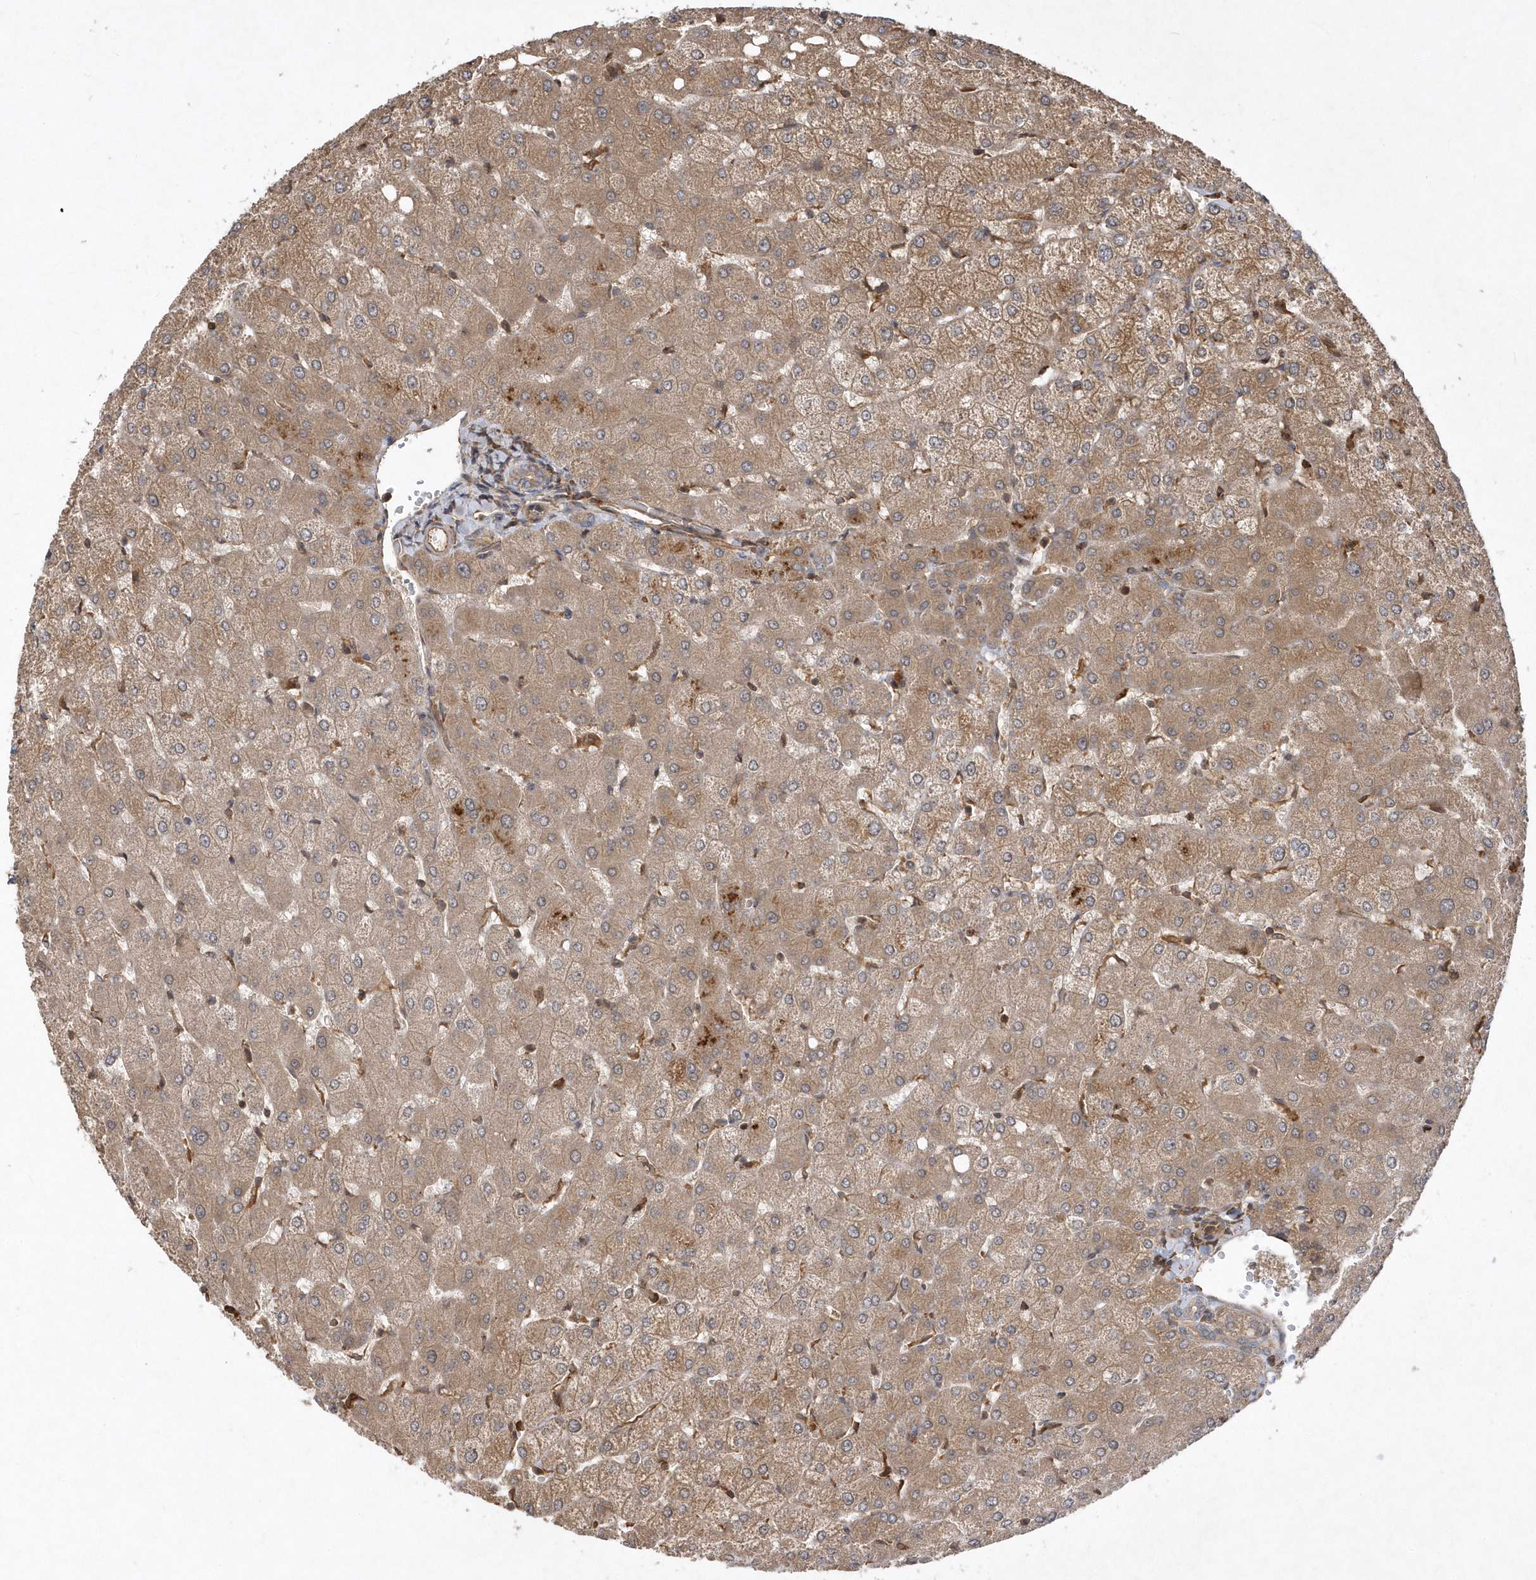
{"staining": {"intensity": "weak", "quantity": ">75%", "location": "cytoplasmic/membranous"}, "tissue": "liver", "cell_type": "Cholangiocytes", "image_type": "normal", "snomed": [{"axis": "morphology", "description": "Normal tissue, NOS"}, {"axis": "topography", "description": "Liver"}], "caption": "Protein analysis of normal liver demonstrates weak cytoplasmic/membranous expression in approximately >75% of cholangiocytes.", "gene": "GFM2", "patient": {"sex": "female", "age": 54}}